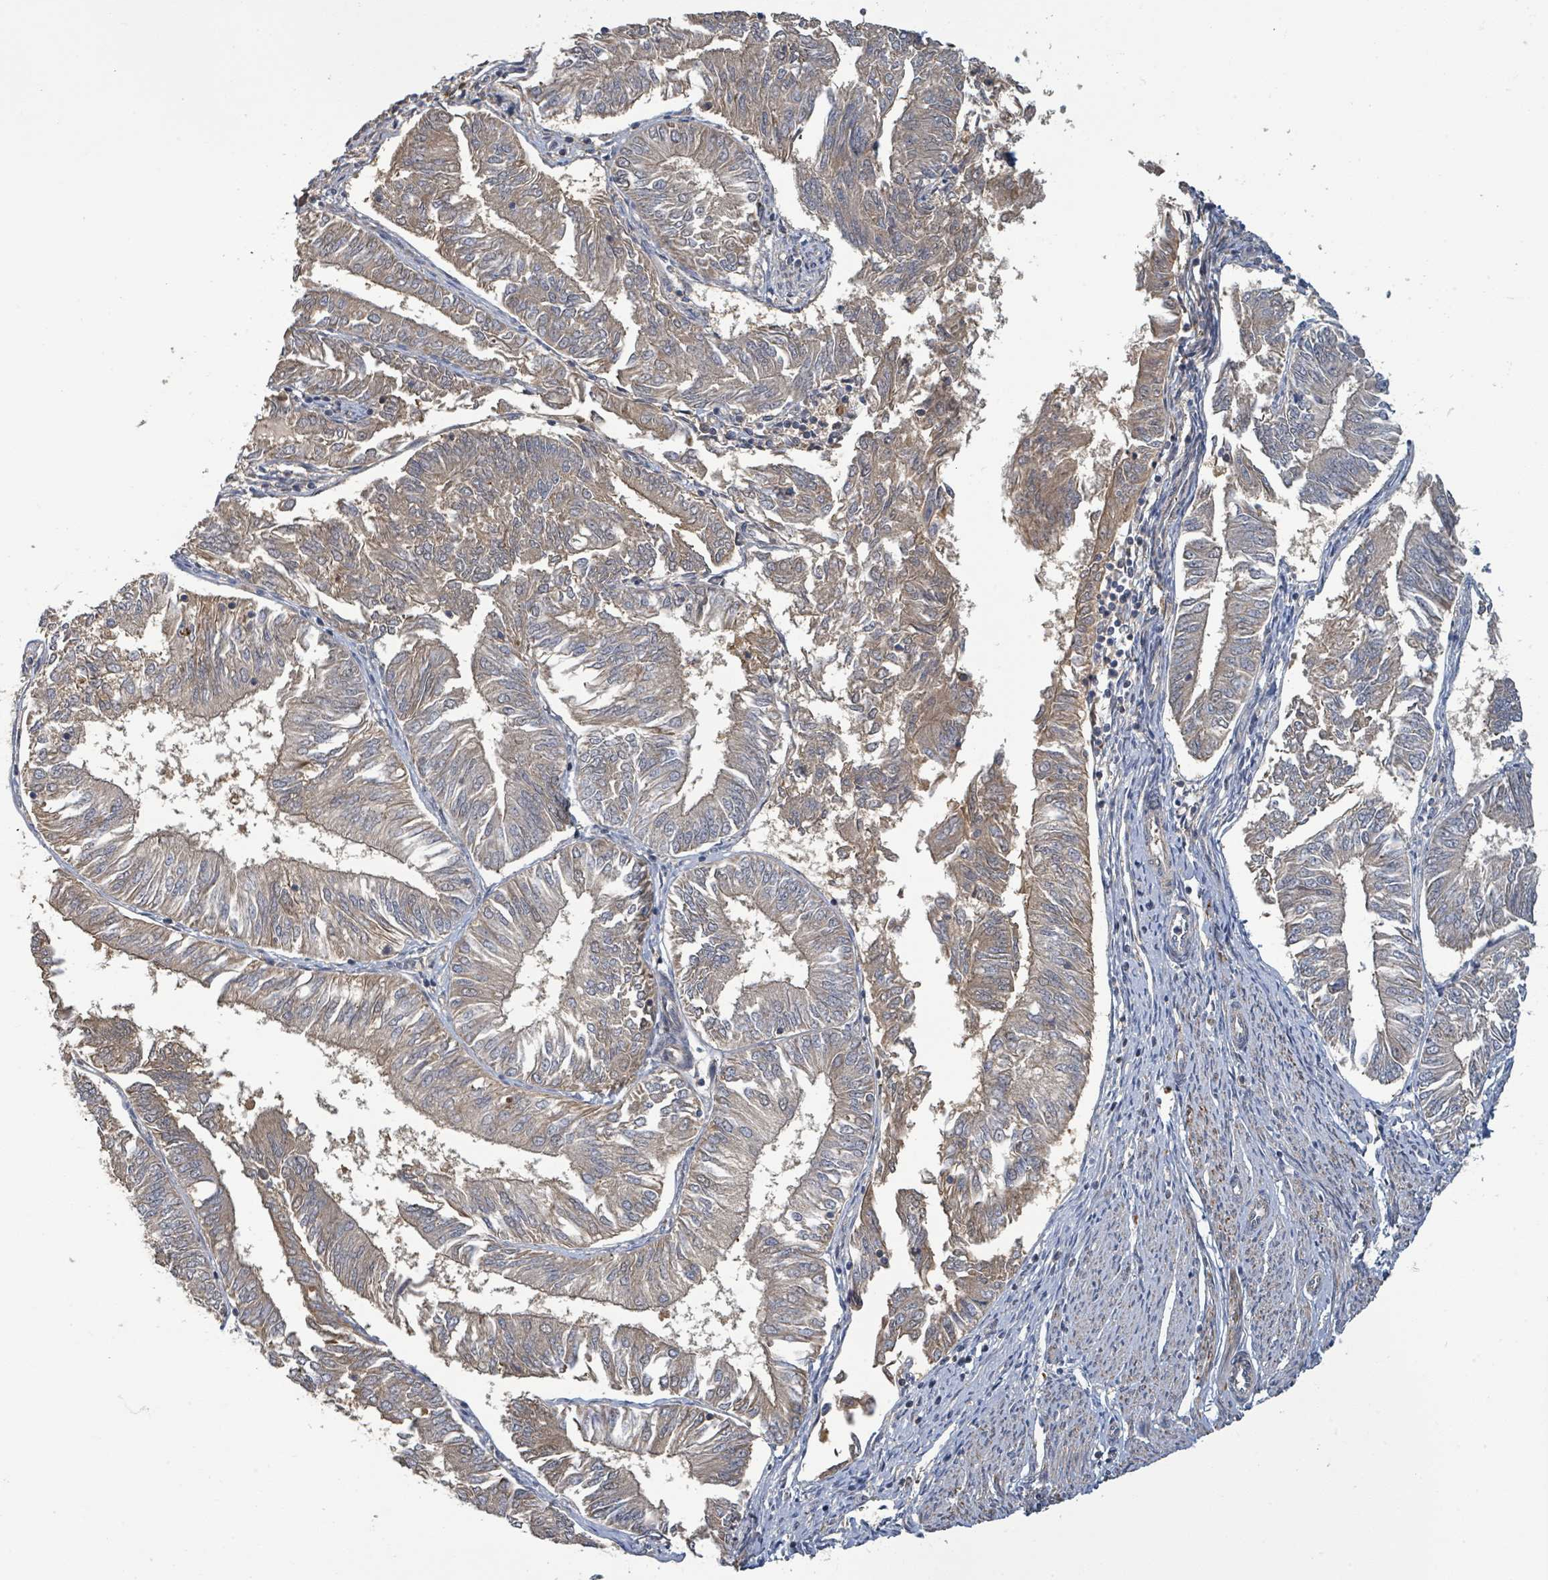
{"staining": {"intensity": "weak", "quantity": ">75%", "location": "cytoplasmic/membranous"}, "tissue": "endometrial cancer", "cell_type": "Tumor cells", "image_type": "cancer", "snomed": [{"axis": "morphology", "description": "Adenocarcinoma, NOS"}, {"axis": "topography", "description": "Endometrium"}], "caption": "Immunohistochemistry staining of adenocarcinoma (endometrial), which exhibits low levels of weak cytoplasmic/membranous expression in approximately >75% of tumor cells indicating weak cytoplasmic/membranous protein staining. The staining was performed using DAB (3,3'-diaminobenzidine) (brown) for protein detection and nuclei were counterstained in hematoxylin (blue).", "gene": "STARD4", "patient": {"sex": "female", "age": 58}}